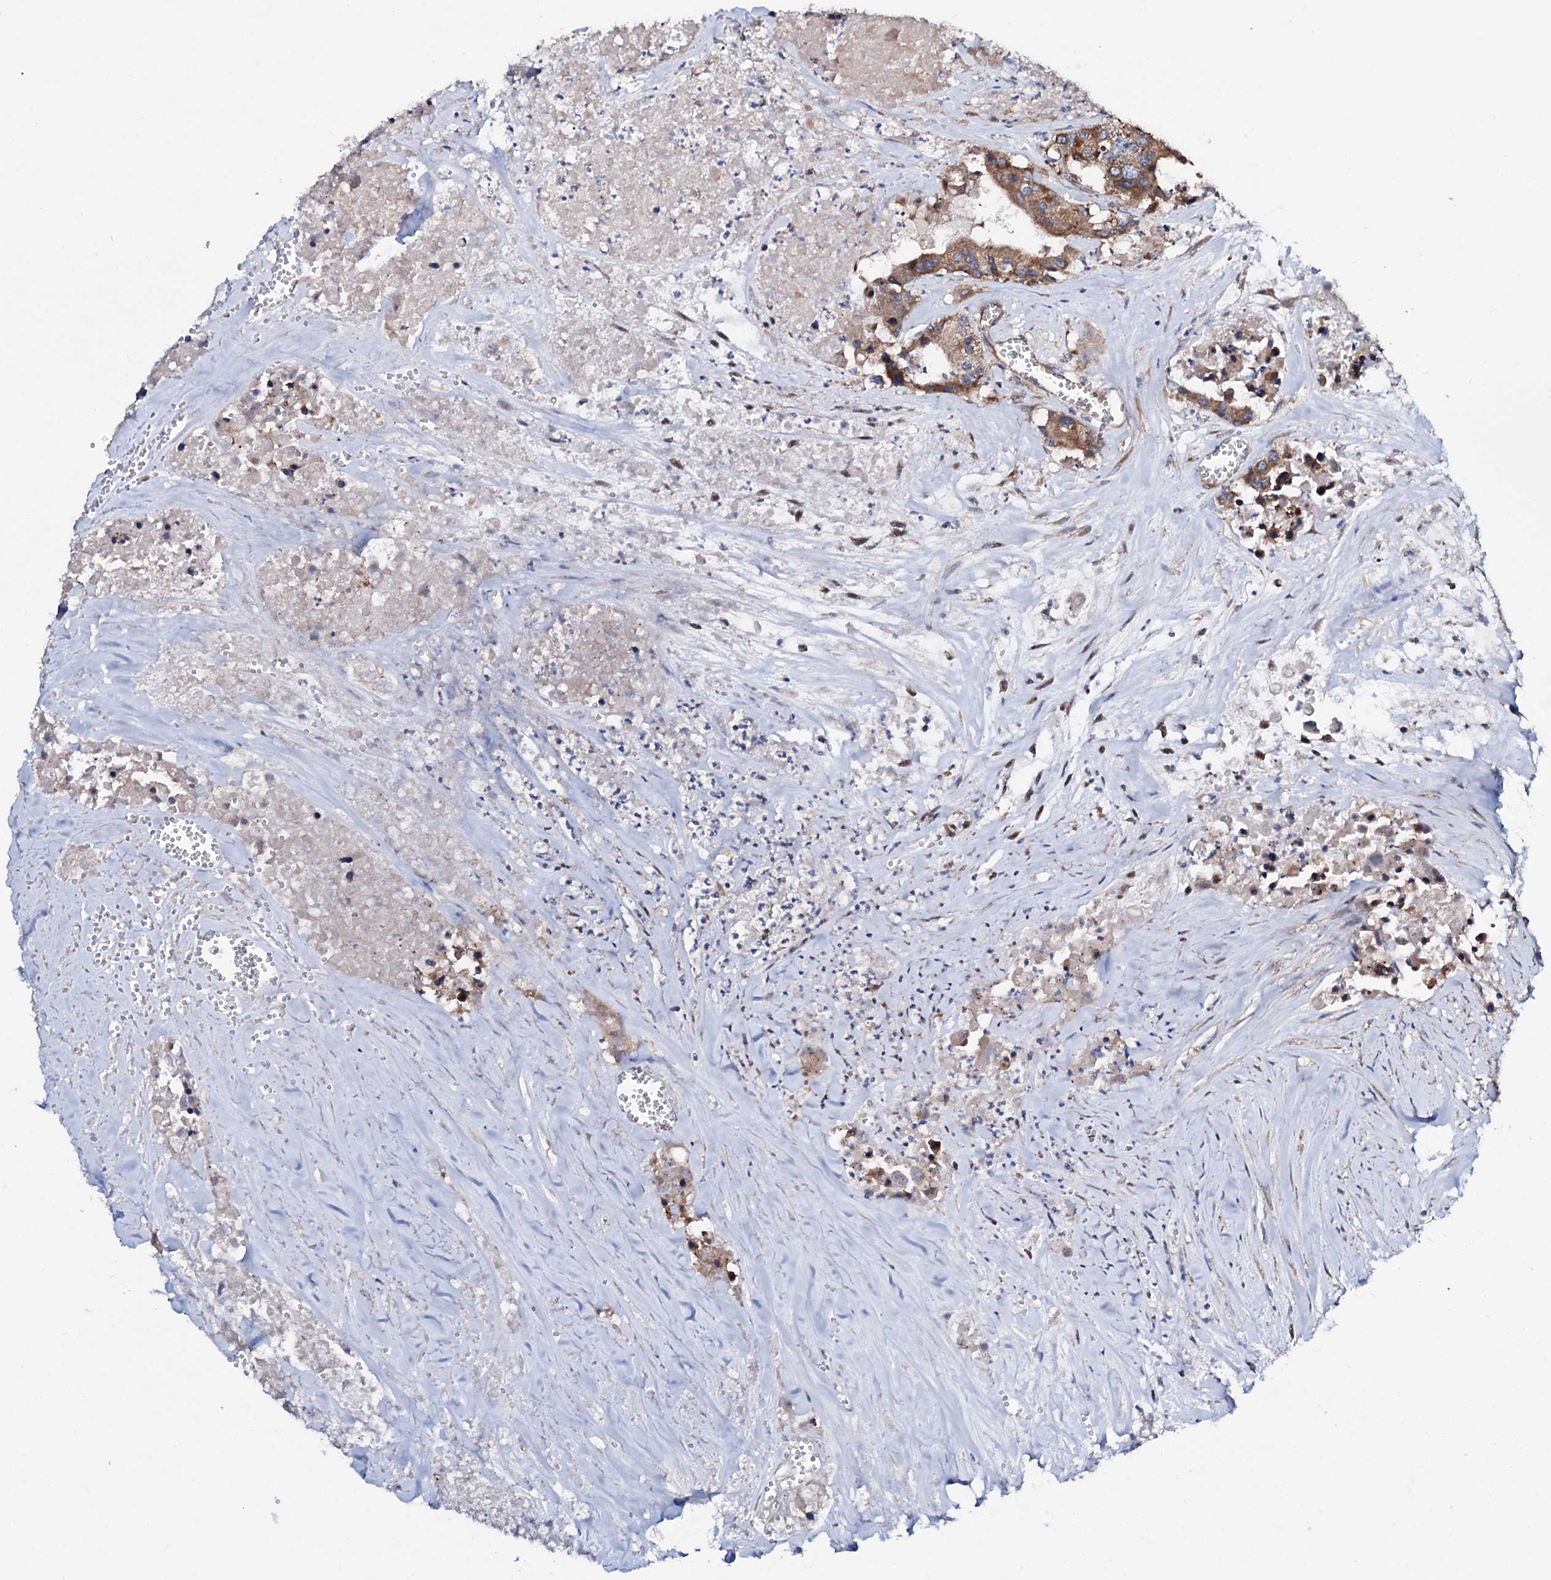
{"staining": {"intensity": "moderate", "quantity": ">75%", "location": "cytoplasmic/membranous"}, "tissue": "colorectal cancer", "cell_type": "Tumor cells", "image_type": "cancer", "snomed": [{"axis": "morphology", "description": "Adenocarcinoma, NOS"}, {"axis": "topography", "description": "Colon"}], "caption": "Immunohistochemistry of adenocarcinoma (colorectal) reveals medium levels of moderate cytoplasmic/membranous staining in approximately >75% of tumor cells.", "gene": "STARD13", "patient": {"sex": "male", "age": 77}}